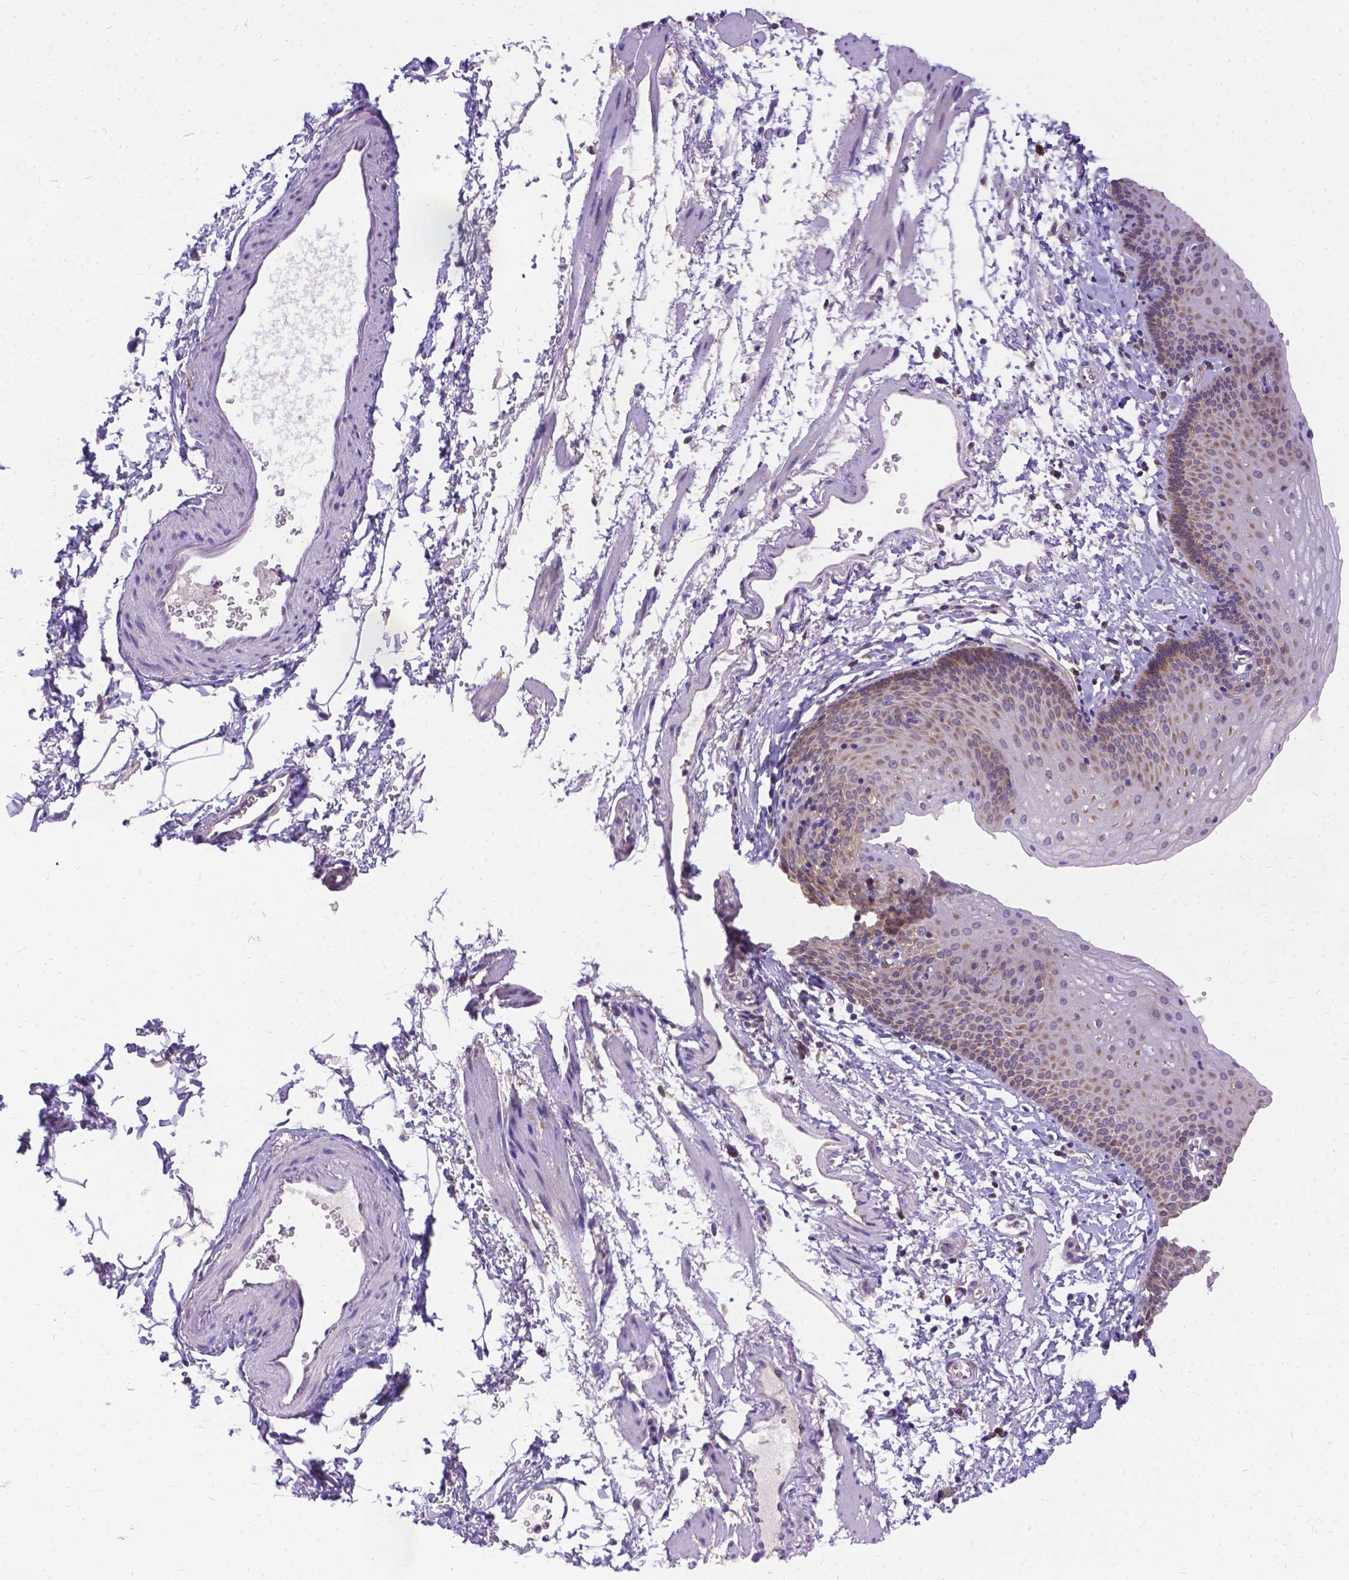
{"staining": {"intensity": "moderate", "quantity": "<25%", "location": "cytoplasmic/membranous"}, "tissue": "esophagus", "cell_type": "Squamous epithelial cells", "image_type": "normal", "snomed": [{"axis": "morphology", "description": "Normal tissue, NOS"}, {"axis": "topography", "description": "Esophagus"}], "caption": "Immunohistochemistry (IHC) image of unremarkable esophagus: human esophagus stained using IHC reveals low levels of moderate protein expression localized specifically in the cytoplasmic/membranous of squamous epithelial cells, appearing as a cytoplasmic/membranous brown color.", "gene": "DENND6A", "patient": {"sex": "female", "age": 64}}